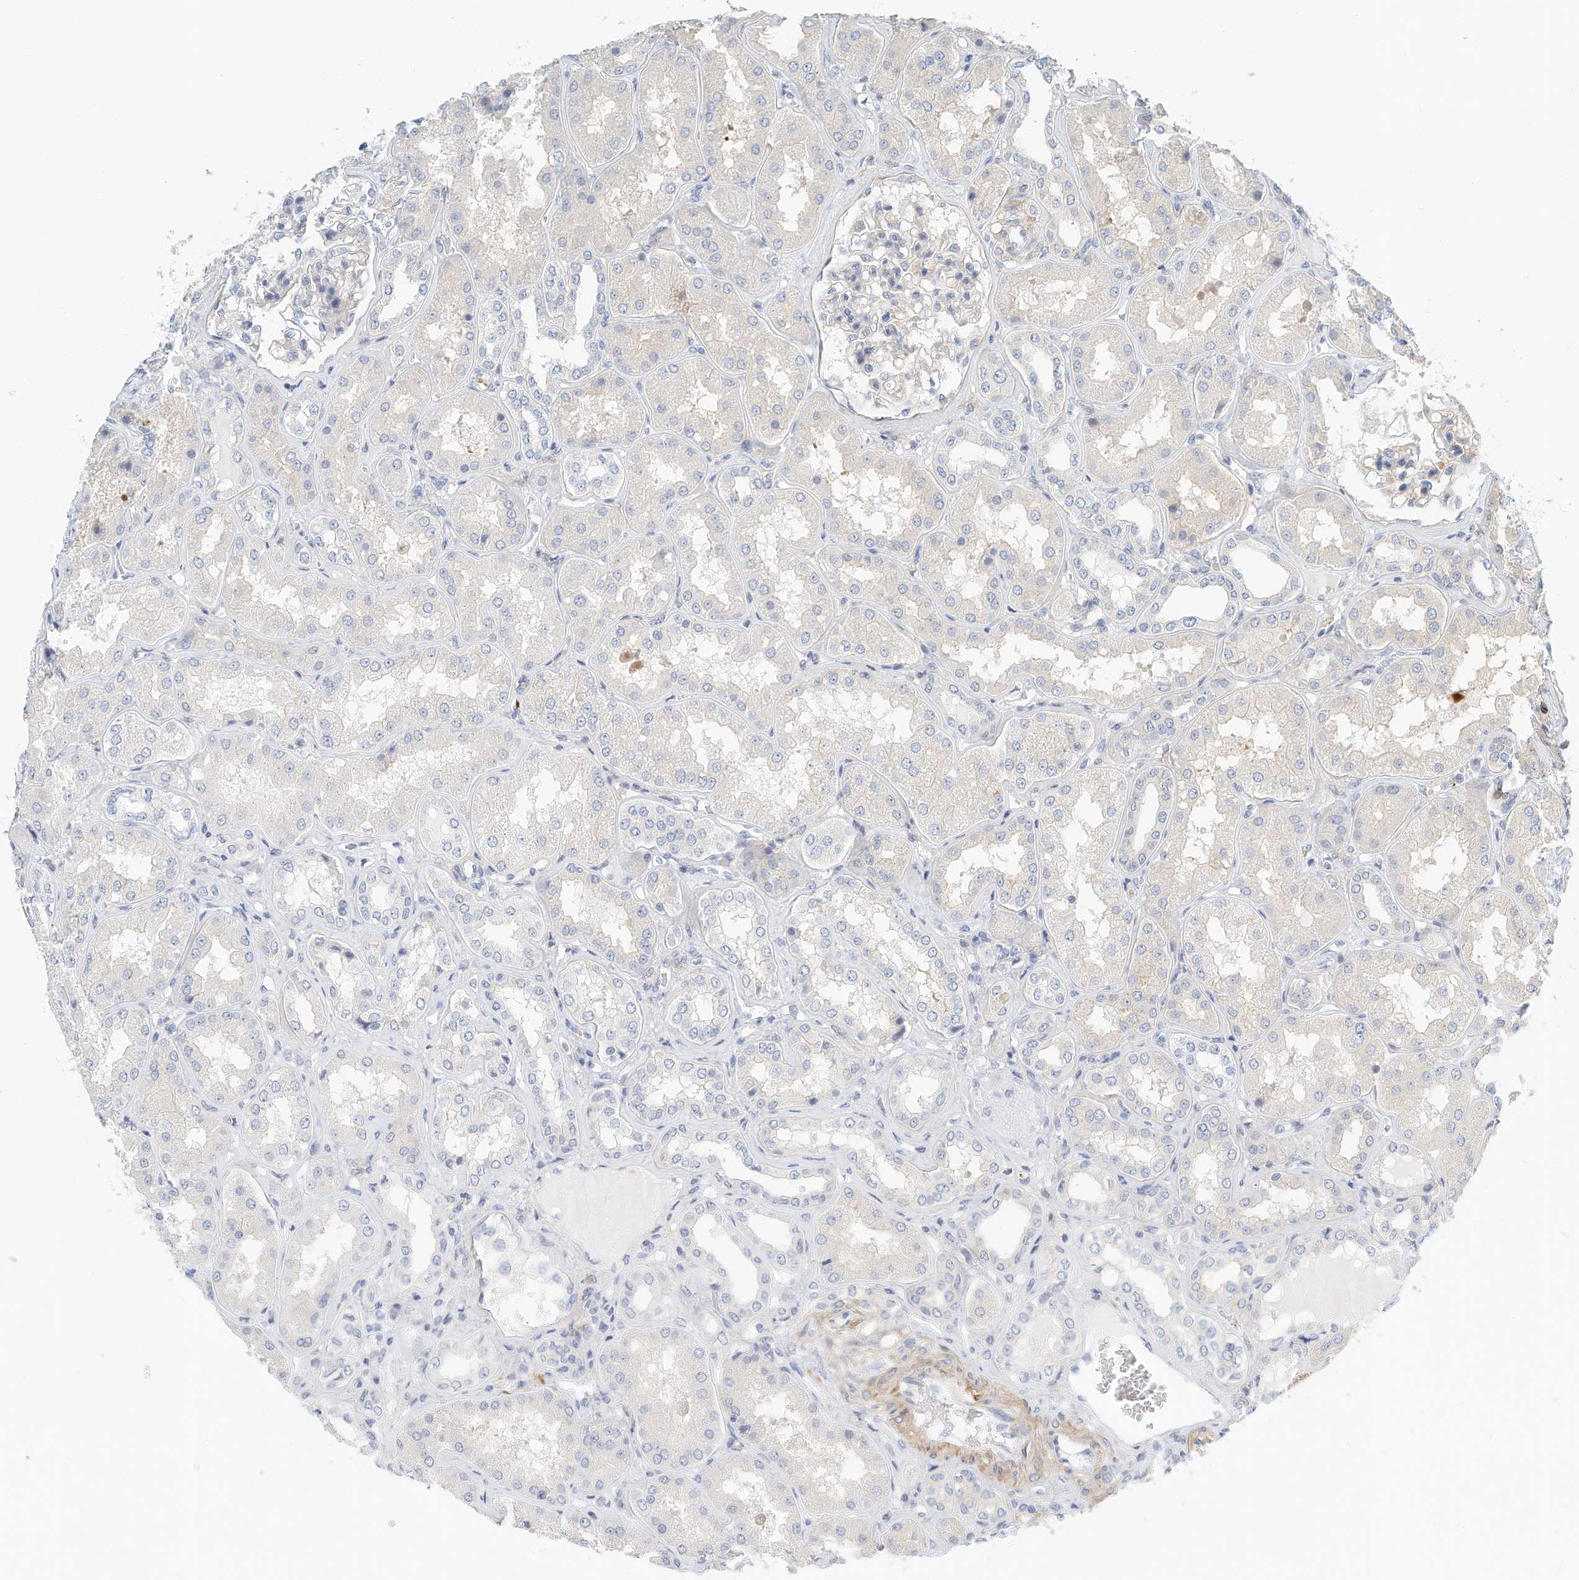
{"staining": {"intensity": "negative", "quantity": "none", "location": "none"}, "tissue": "kidney", "cell_type": "Cells in glomeruli", "image_type": "normal", "snomed": [{"axis": "morphology", "description": "Normal tissue, NOS"}, {"axis": "topography", "description": "Kidney"}], "caption": "Immunohistochemistry (IHC) image of unremarkable kidney: kidney stained with DAB reveals no significant protein expression in cells in glomeruli.", "gene": "MICAL1", "patient": {"sex": "female", "age": 56}}